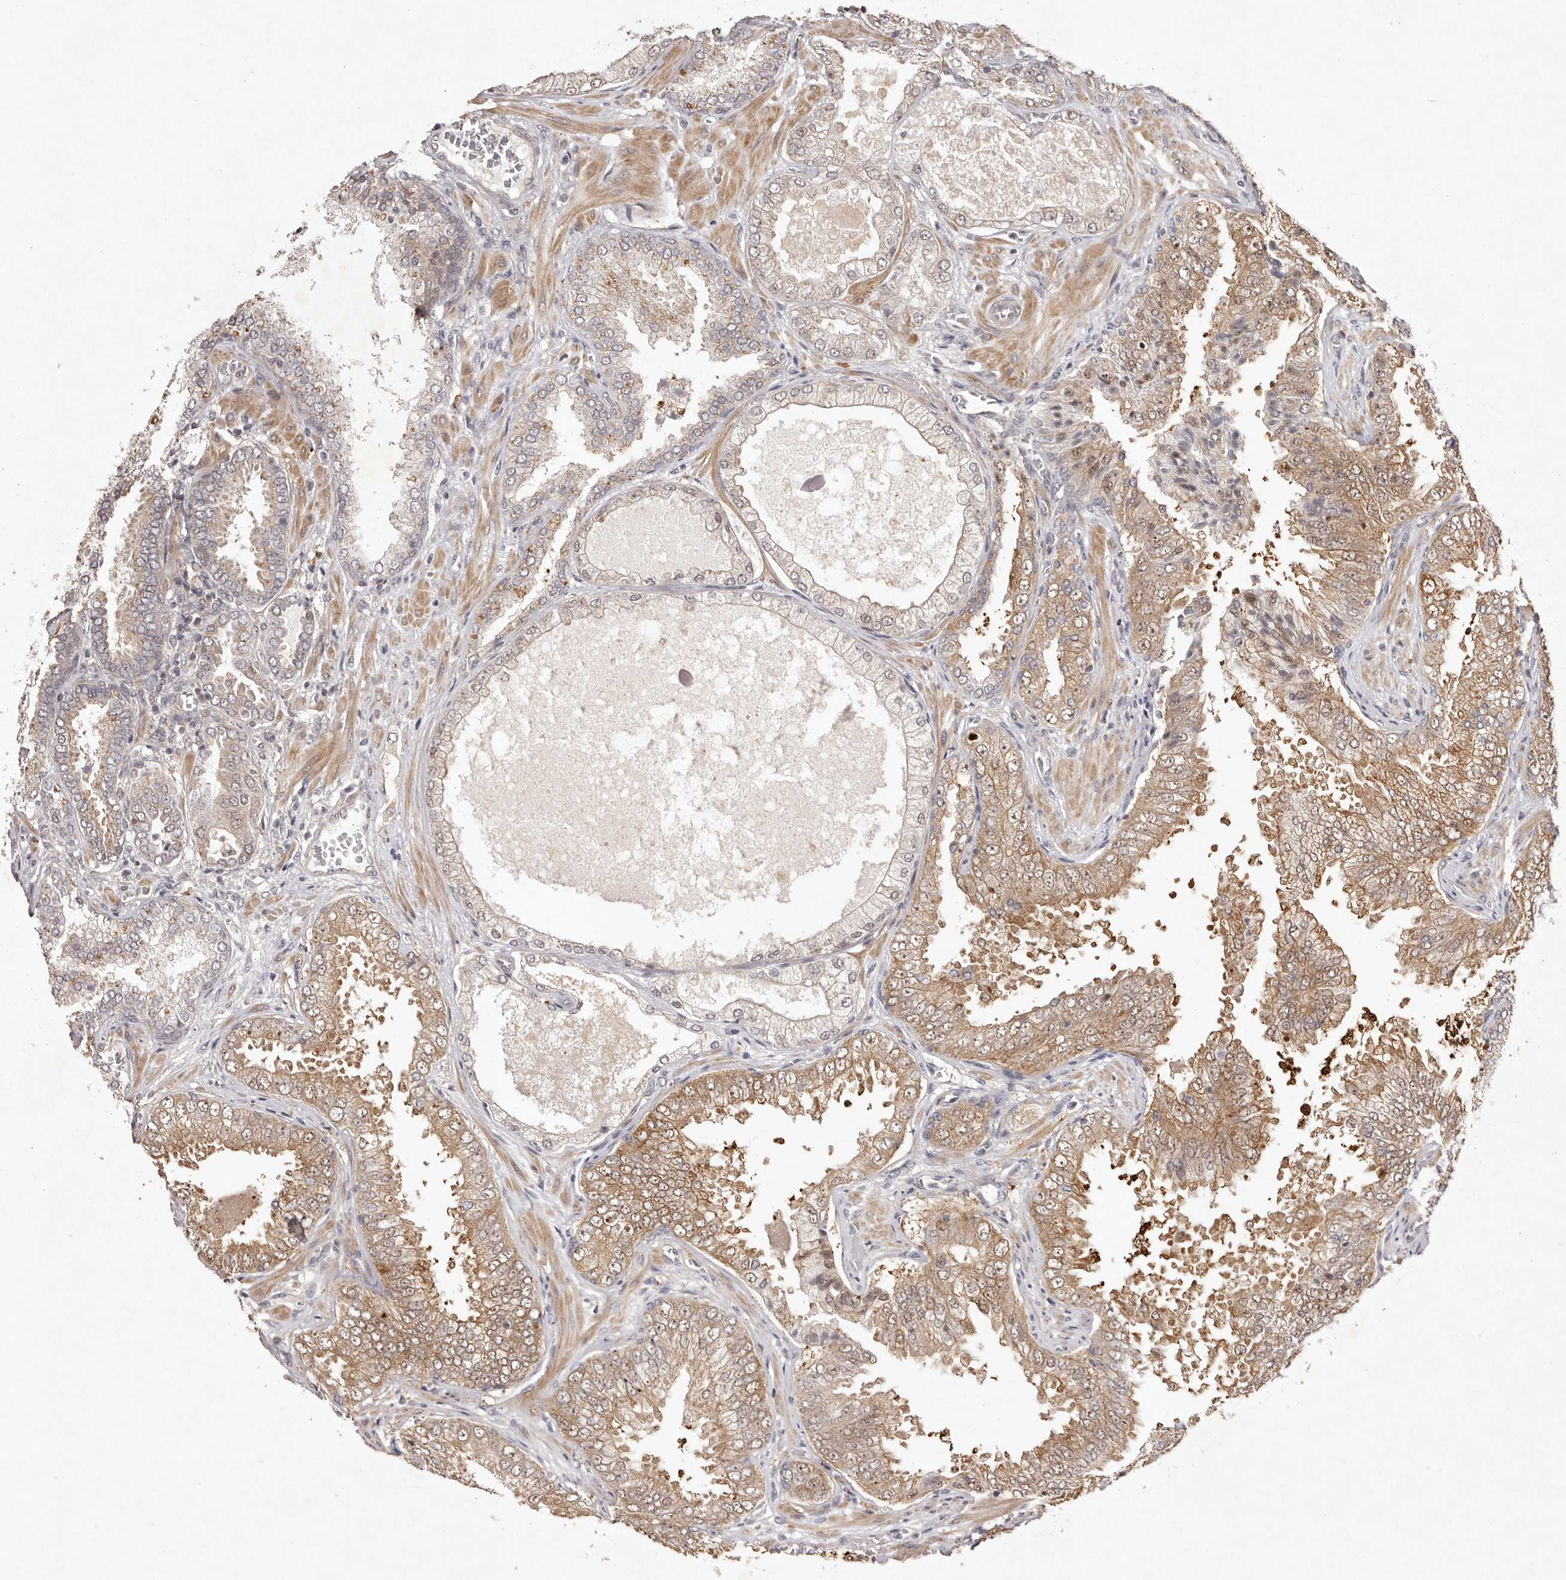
{"staining": {"intensity": "moderate", "quantity": "<25%", "location": "cytoplasmic/membranous"}, "tissue": "prostate cancer", "cell_type": "Tumor cells", "image_type": "cancer", "snomed": [{"axis": "morphology", "description": "Adenocarcinoma, High grade"}, {"axis": "topography", "description": "Prostate"}], "caption": "Protein analysis of adenocarcinoma (high-grade) (prostate) tissue exhibits moderate cytoplasmic/membranous positivity in approximately <25% of tumor cells.", "gene": "BUD31", "patient": {"sex": "male", "age": 58}}